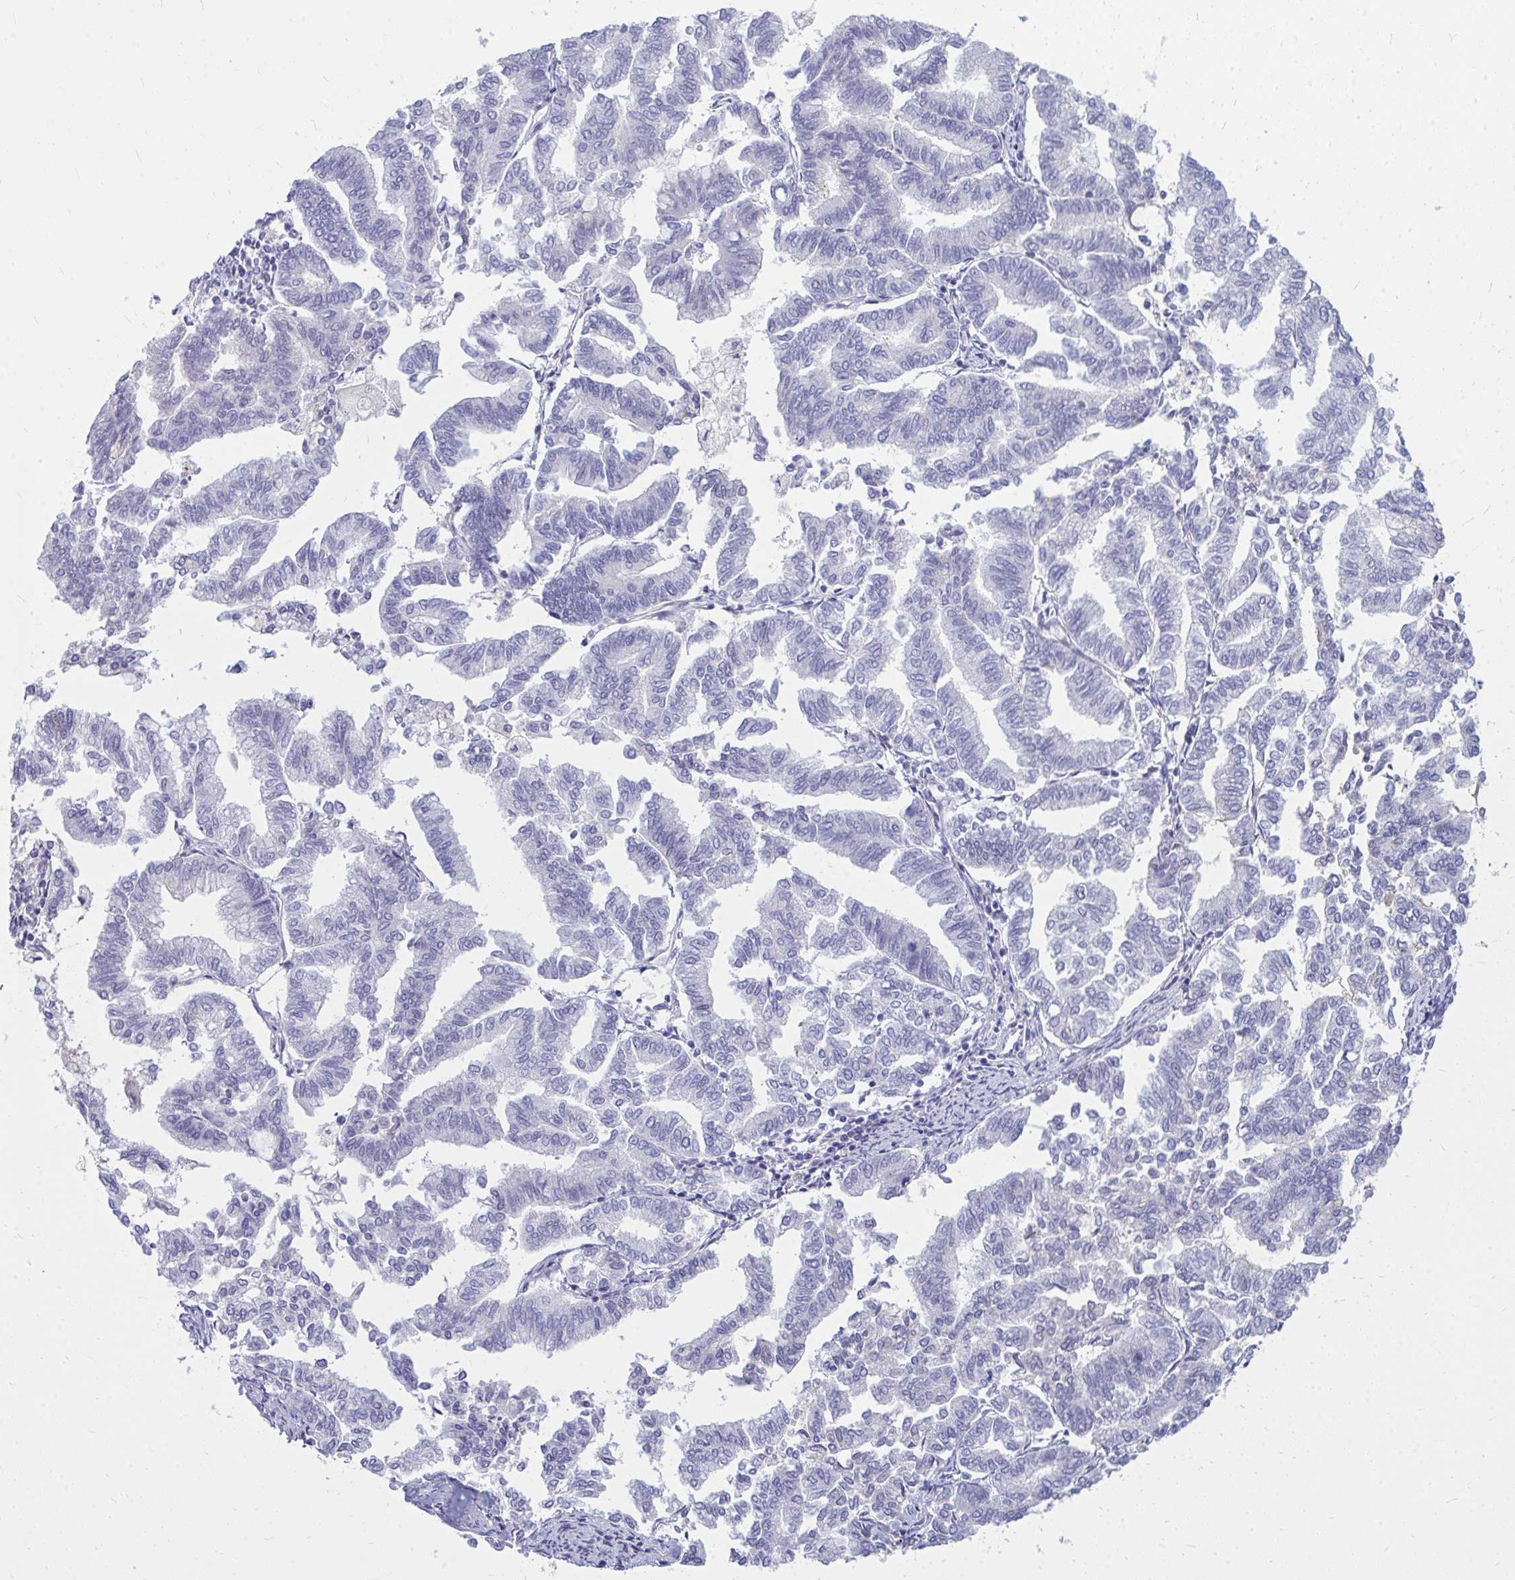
{"staining": {"intensity": "negative", "quantity": "none", "location": "none"}, "tissue": "endometrial cancer", "cell_type": "Tumor cells", "image_type": "cancer", "snomed": [{"axis": "morphology", "description": "Adenocarcinoma, NOS"}, {"axis": "topography", "description": "Endometrium"}], "caption": "A photomicrograph of human endometrial cancer (adenocarcinoma) is negative for staining in tumor cells.", "gene": "ZSCAN25", "patient": {"sex": "female", "age": 79}}